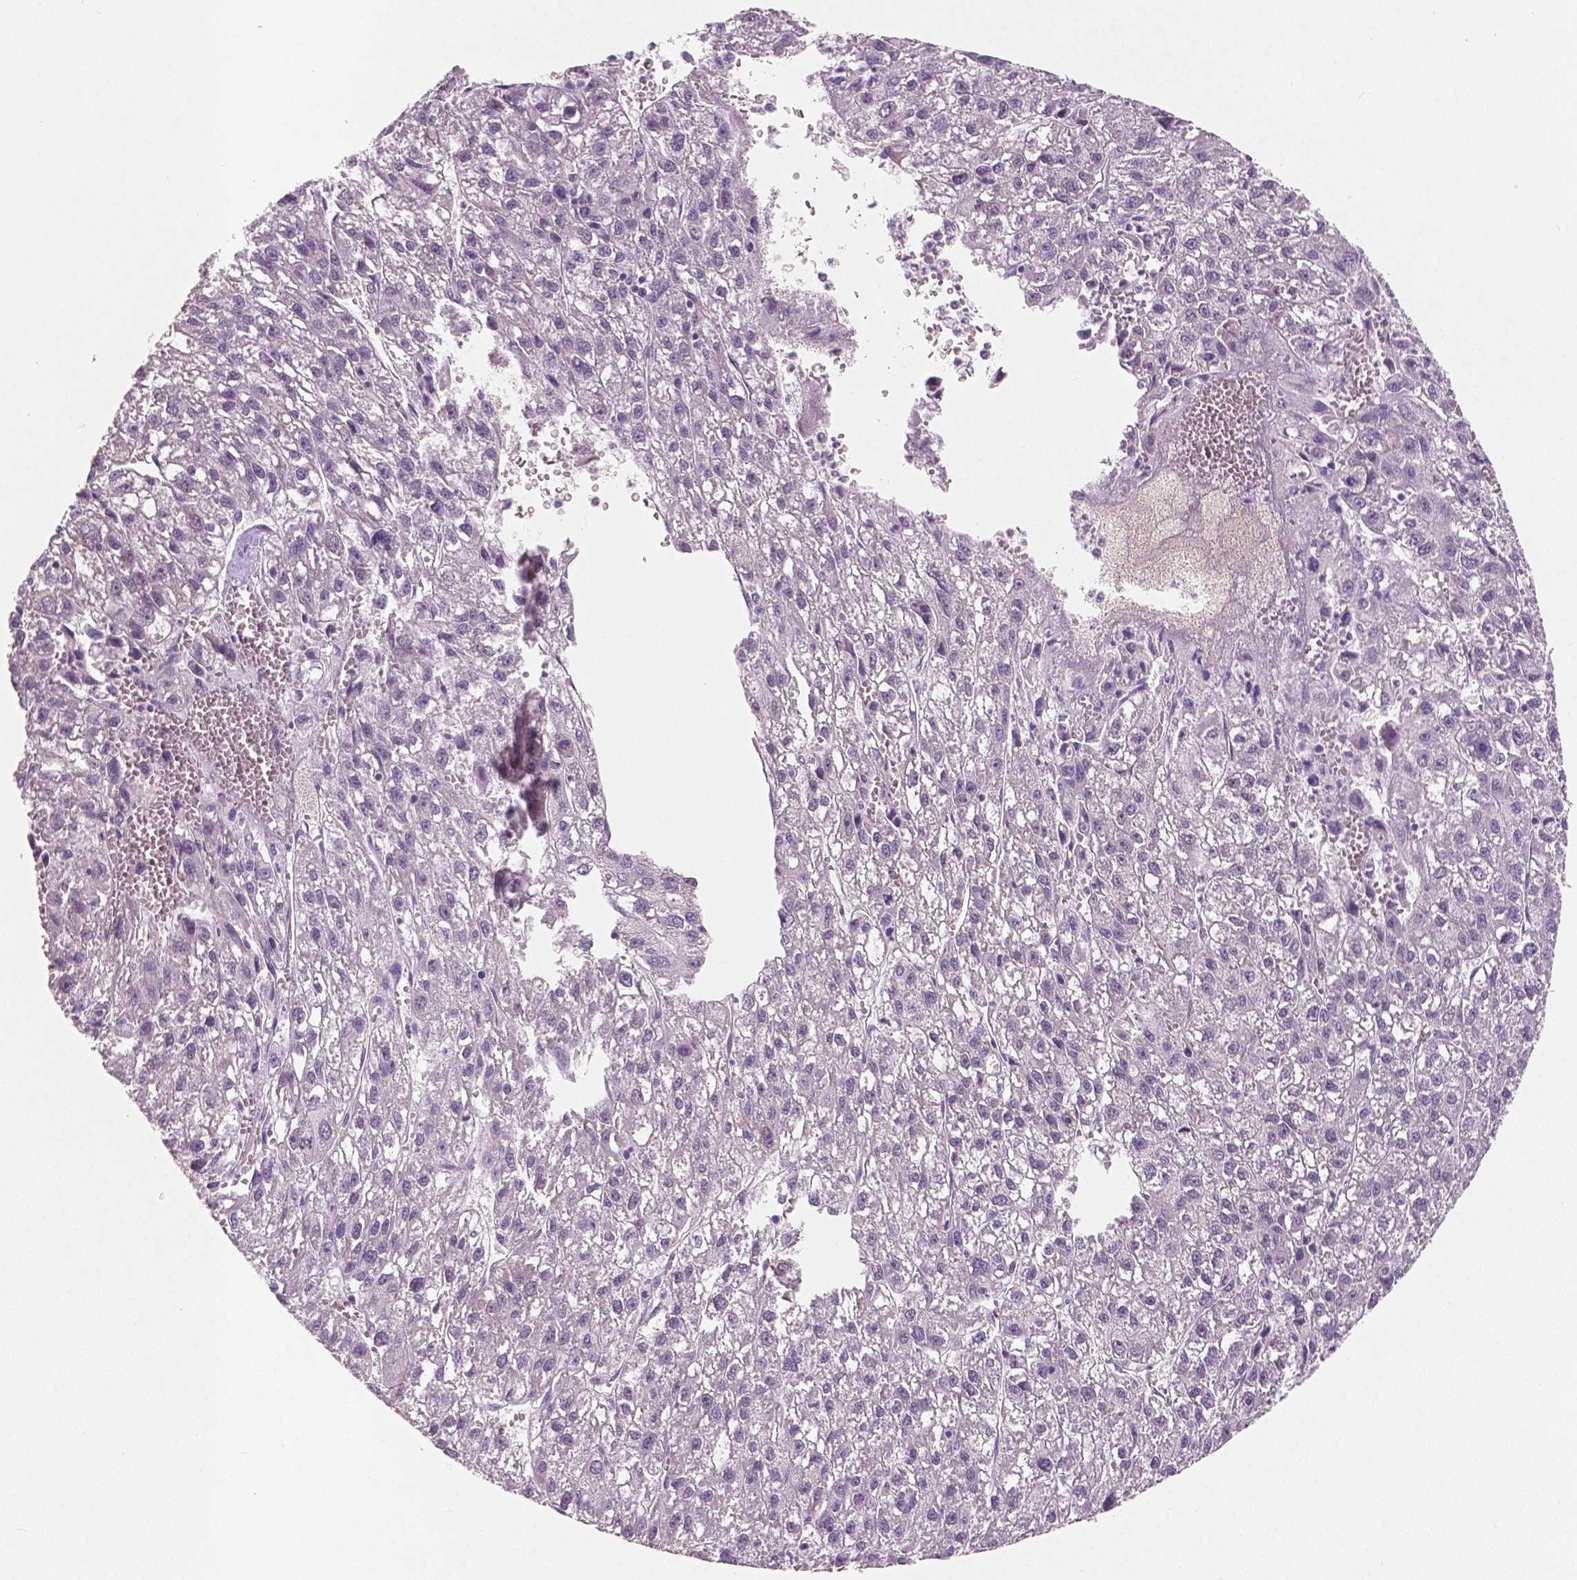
{"staining": {"intensity": "negative", "quantity": "none", "location": "none"}, "tissue": "liver cancer", "cell_type": "Tumor cells", "image_type": "cancer", "snomed": [{"axis": "morphology", "description": "Carcinoma, Hepatocellular, NOS"}, {"axis": "topography", "description": "Liver"}], "caption": "This histopathology image is of liver cancer (hepatocellular carcinoma) stained with immunohistochemistry (IHC) to label a protein in brown with the nuclei are counter-stained blue. There is no positivity in tumor cells.", "gene": "LSM14B", "patient": {"sex": "female", "age": 70}}